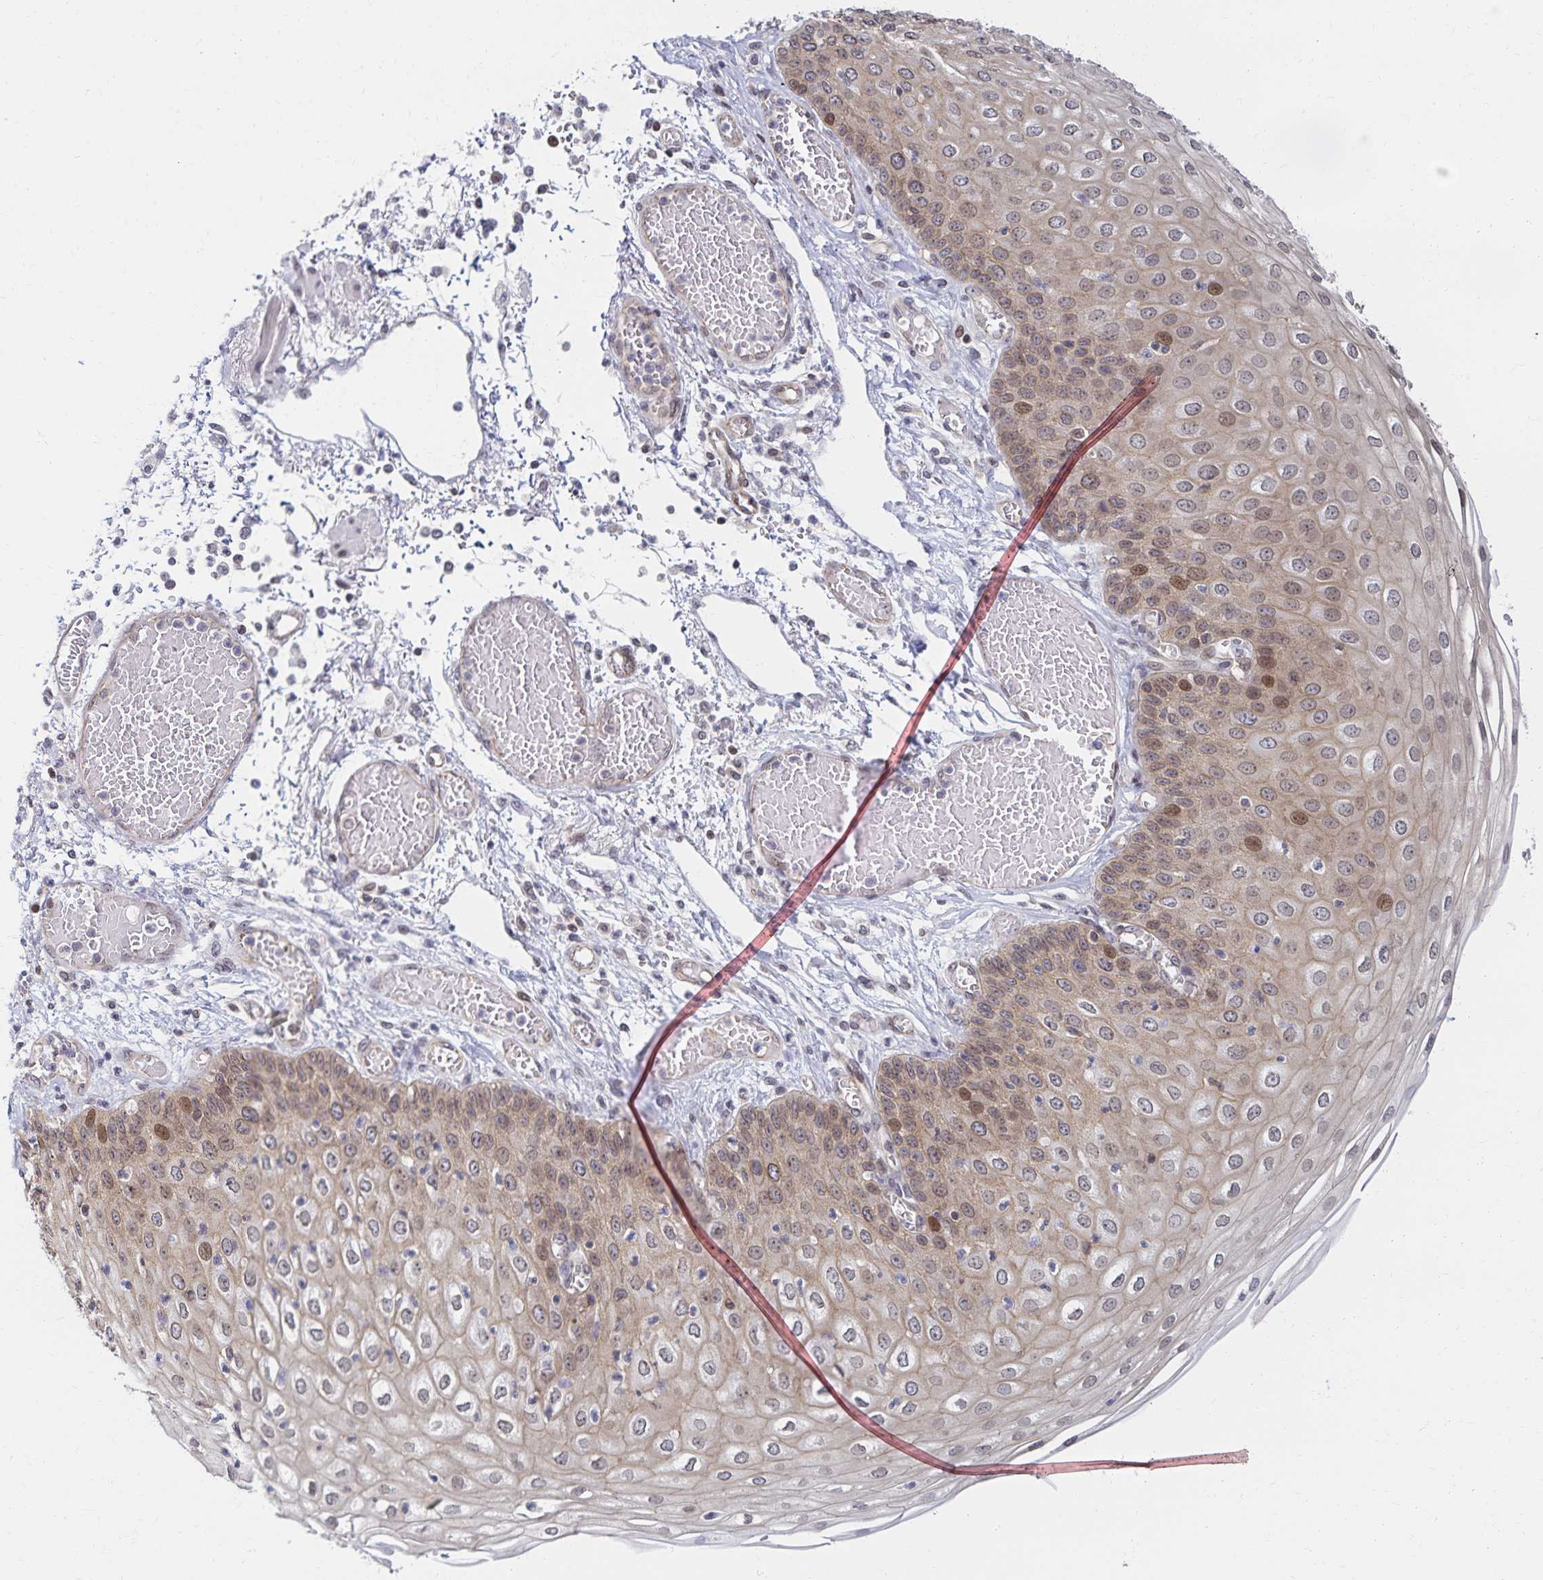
{"staining": {"intensity": "moderate", "quantity": "25%-75%", "location": "cytoplasmic/membranous,nuclear"}, "tissue": "esophagus", "cell_type": "Squamous epithelial cells", "image_type": "normal", "snomed": [{"axis": "morphology", "description": "Normal tissue, NOS"}, {"axis": "morphology", "description": "Adenocarcinoma, NOS"}, {"axis": "topography", "description": "Esophagus"}], "caption": "Moderate cytoplasmic/membranous,nuclear positivity is present in about 25%-75% of squamous epithelial cells in normal esophagus. Nuclei are stained in blue.", "gene": "RAB9B", "patient": {"sex": "male", "age": 81}}